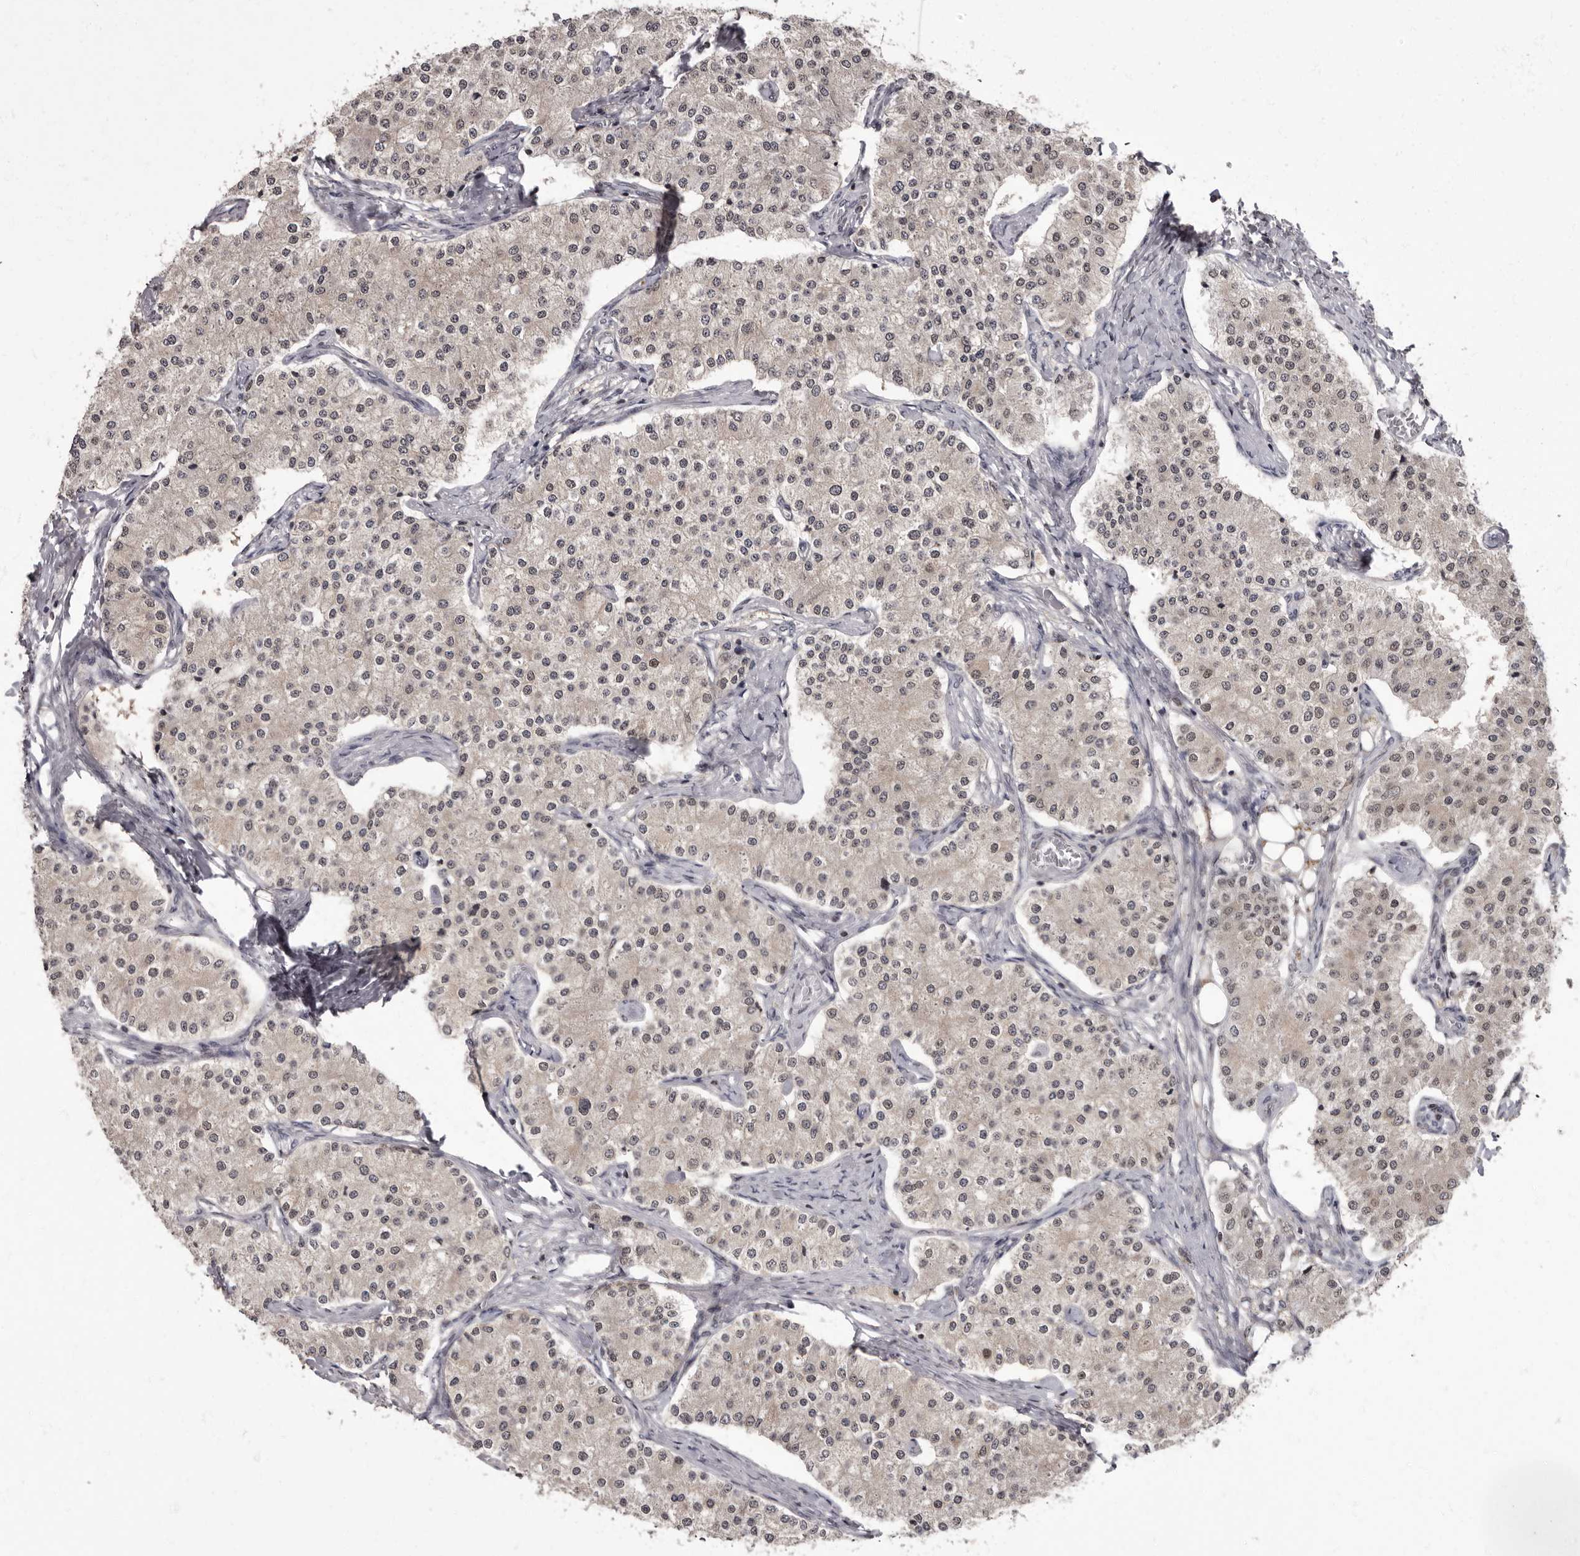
{"staining": {"intensity": "weak", "quantity": ">75%", "location": "nuclear"}, "tissue": "carcinoid", "cell_type": "Tumor cells", "image_type": "cancer", "snomed": [{"axis": "morphology", "description": "Carcinoid, malignant, NOS"}, {"axis": "topography", "description": "Colon"}], "caption": "Carcinoid (malignant) stained for a protein shows weak nuclear positivity in tumor cells.", "gene": "C1orf50", "patient": {"sex": "female", "age": 52}}